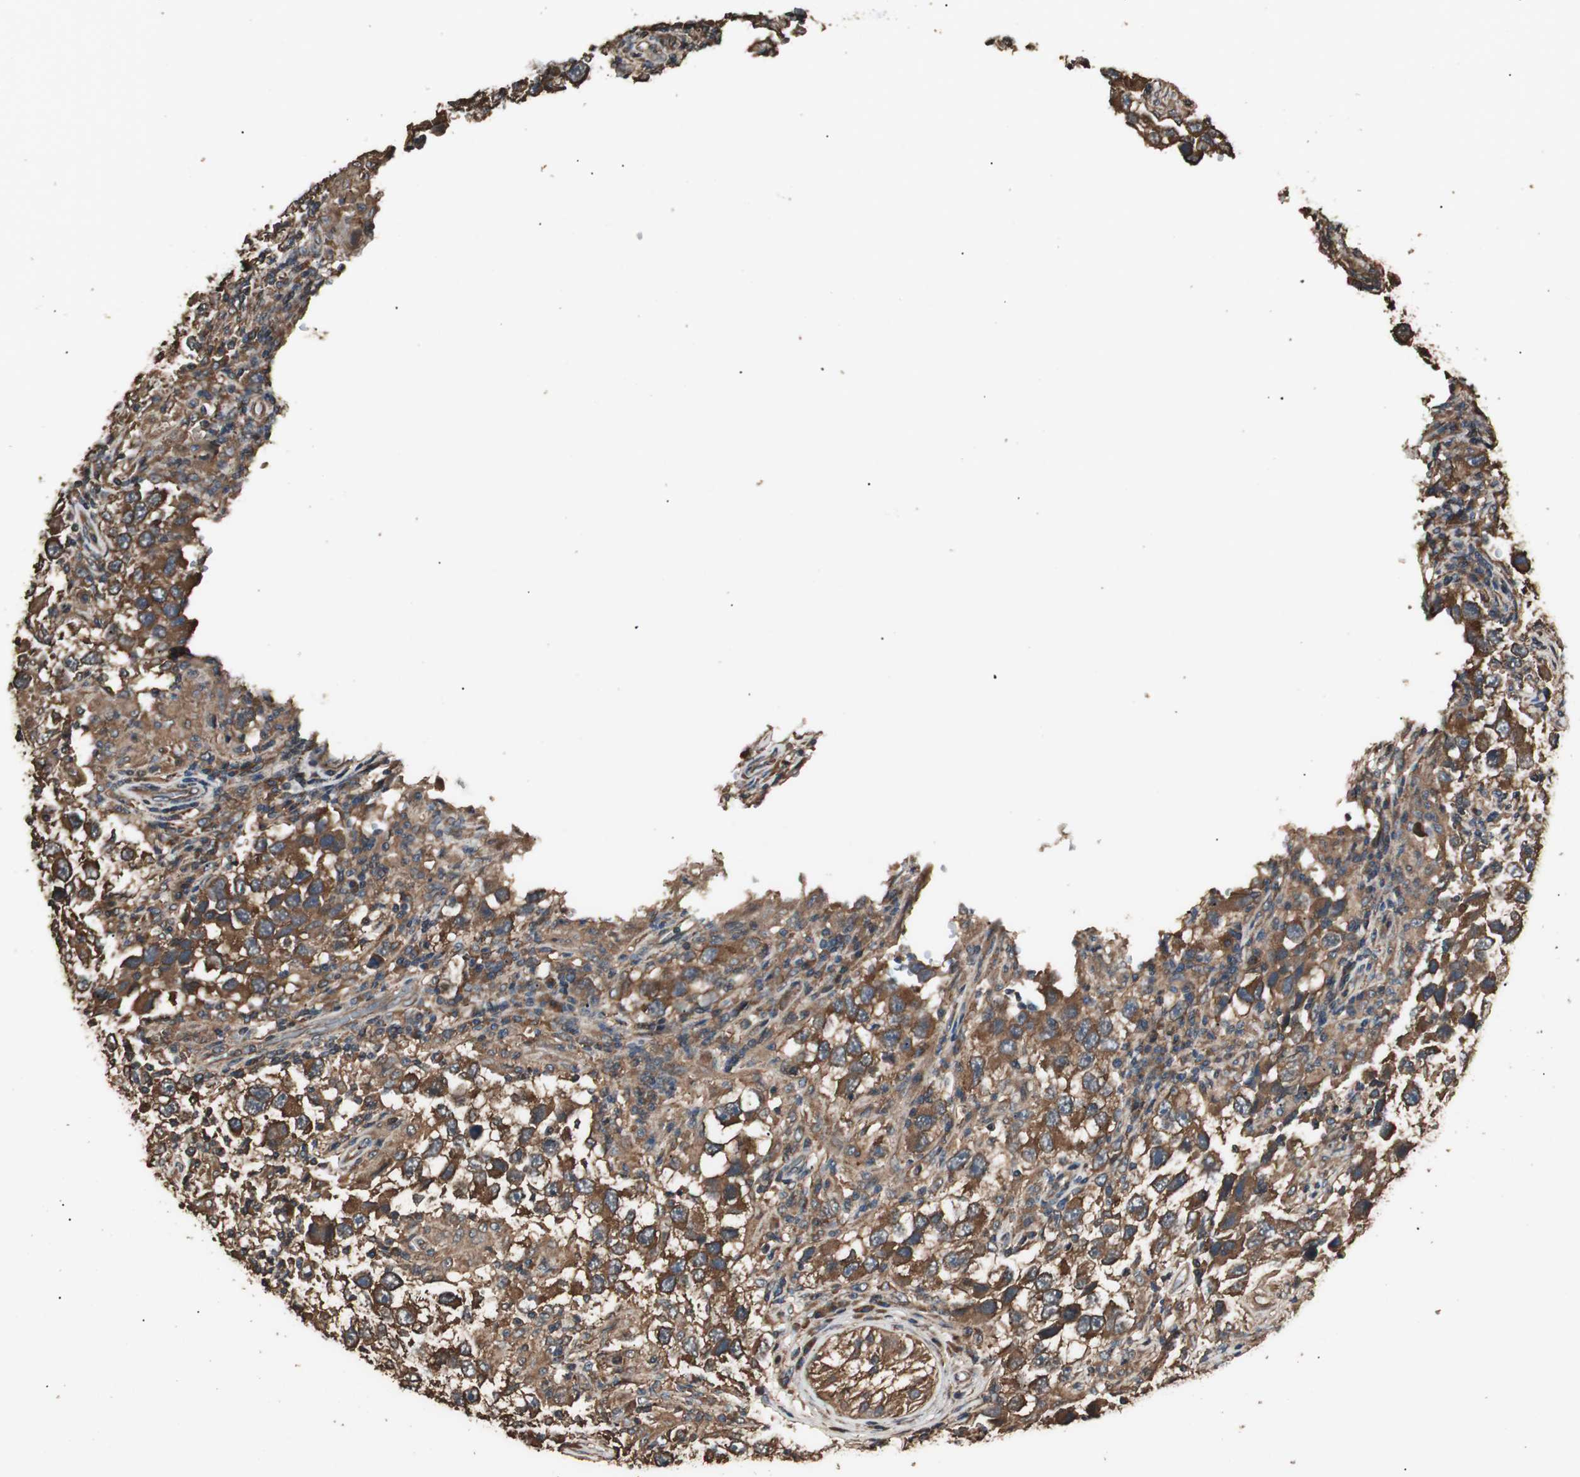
{"staining": {"intensity": "moderate", "quantity": ">75%", "location": "cytoplasmic/membranous"}, "tissue": "testis cancer", "cell_type": "Tumor cells", "image_type": "cancer", "snomed": [{"axis": "morphology", "description": "Carcinoma, Embryonal, NOS"}, {"axis": "topography", "description": "Testis"}], "caption": "A medium amount of moderate cytoplasmic/membranous positivity is present in approximately >75% of tumor cells in testis embryonal carcinoma tissue. Nuclei are stained in blue.", "gene": "CCN4", "patient": {"sex": "male", "age": 21}}